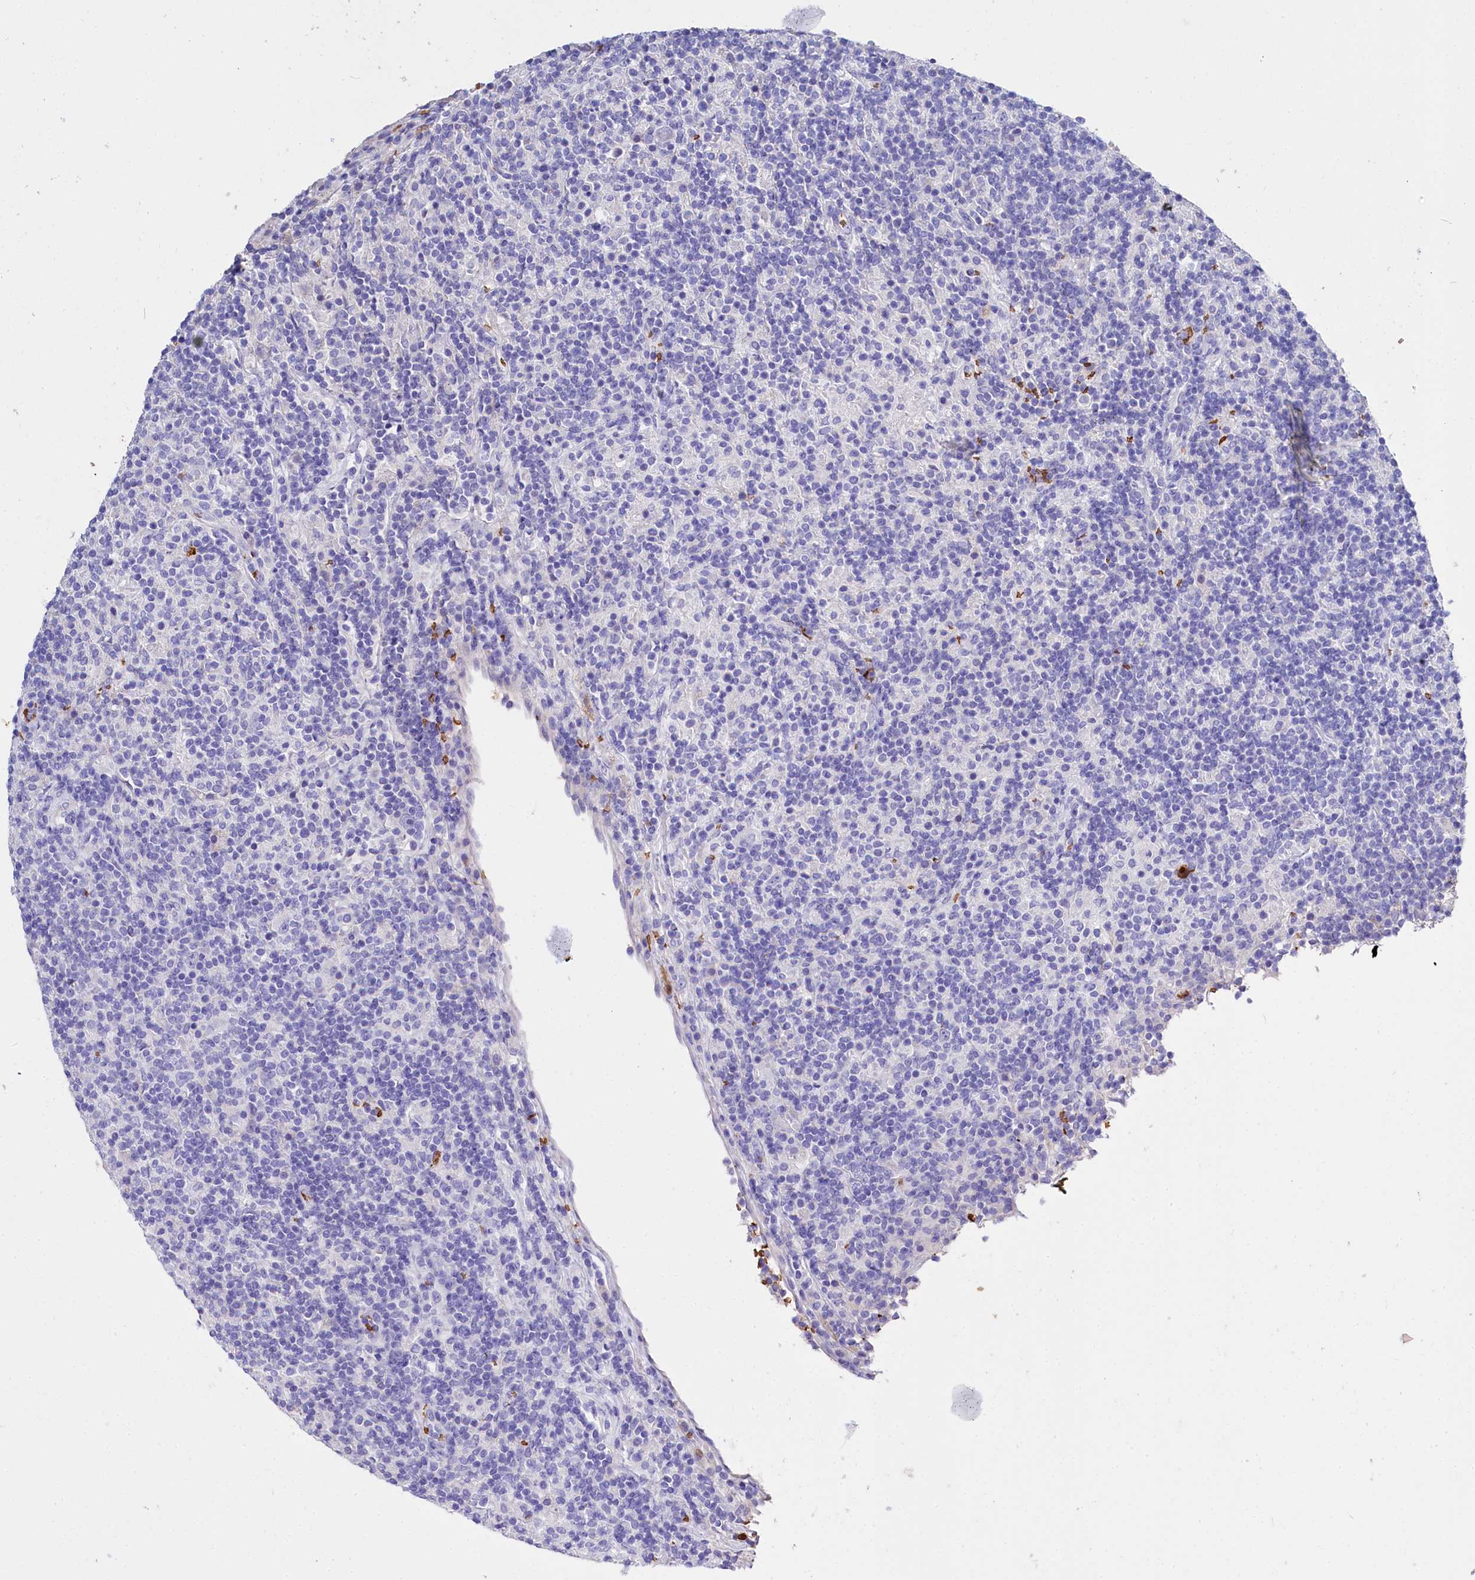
{"staining": {"intensity": "negative", "quantity": "none", "location": "none"}, "tissue": "lymphoma", "cell_type": "Tumor cells", "image_type": "cancer", "snomed": [{"axis": "morphology", "description": "Hodgkin's disease, NOS"}, {"axis": "topography", "description": "Lymph node"}], "caption": "Protein analysis of Hodgkin's disease displays no significant positivity in tumor cells.", "gene": "RPUSD3", "patient": {"sex": "male", "age": 70}}